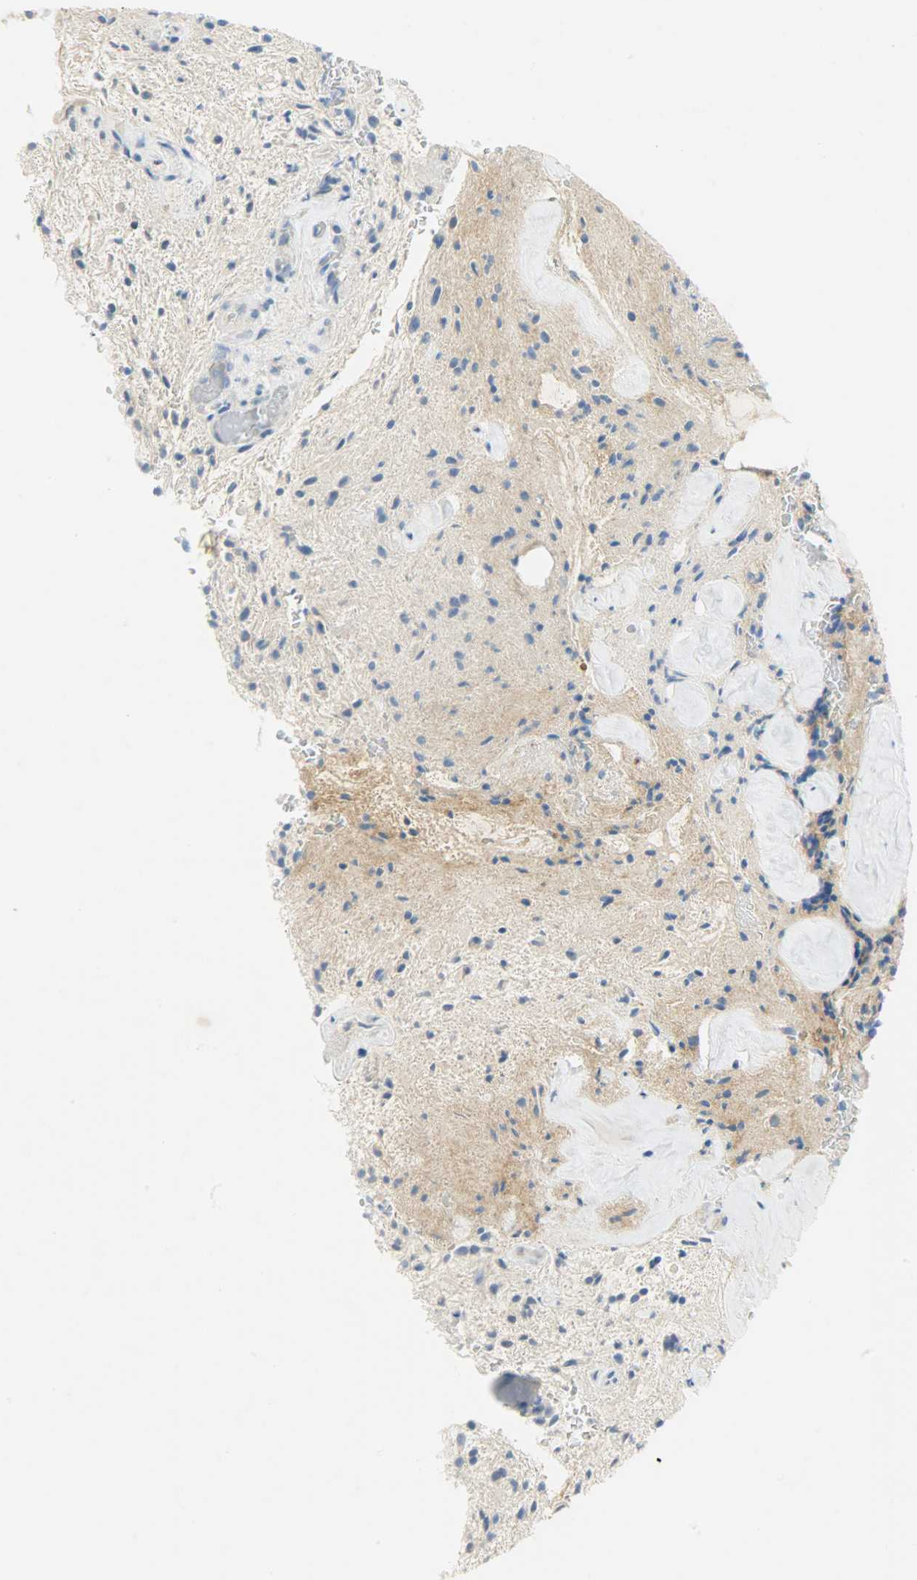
{"staining": {"intensity": "negative", "quantity": "none", "location": "none"}, "tissue": "glioma", "cell_type": "Tumor cells", "image_type": "cancer", "snomed": [{"axis": "morphology", "description": "Glioma, malignant, NOS"}, {"axis": "topography", "description": "Cerebellum"}], "caption": "This is an immunohistochemistry histopathology image of glioma (malignant). There is no positivity in tumor cells.", "gene": "PROM1", "patient": {"sex": "female", "age": 10}}